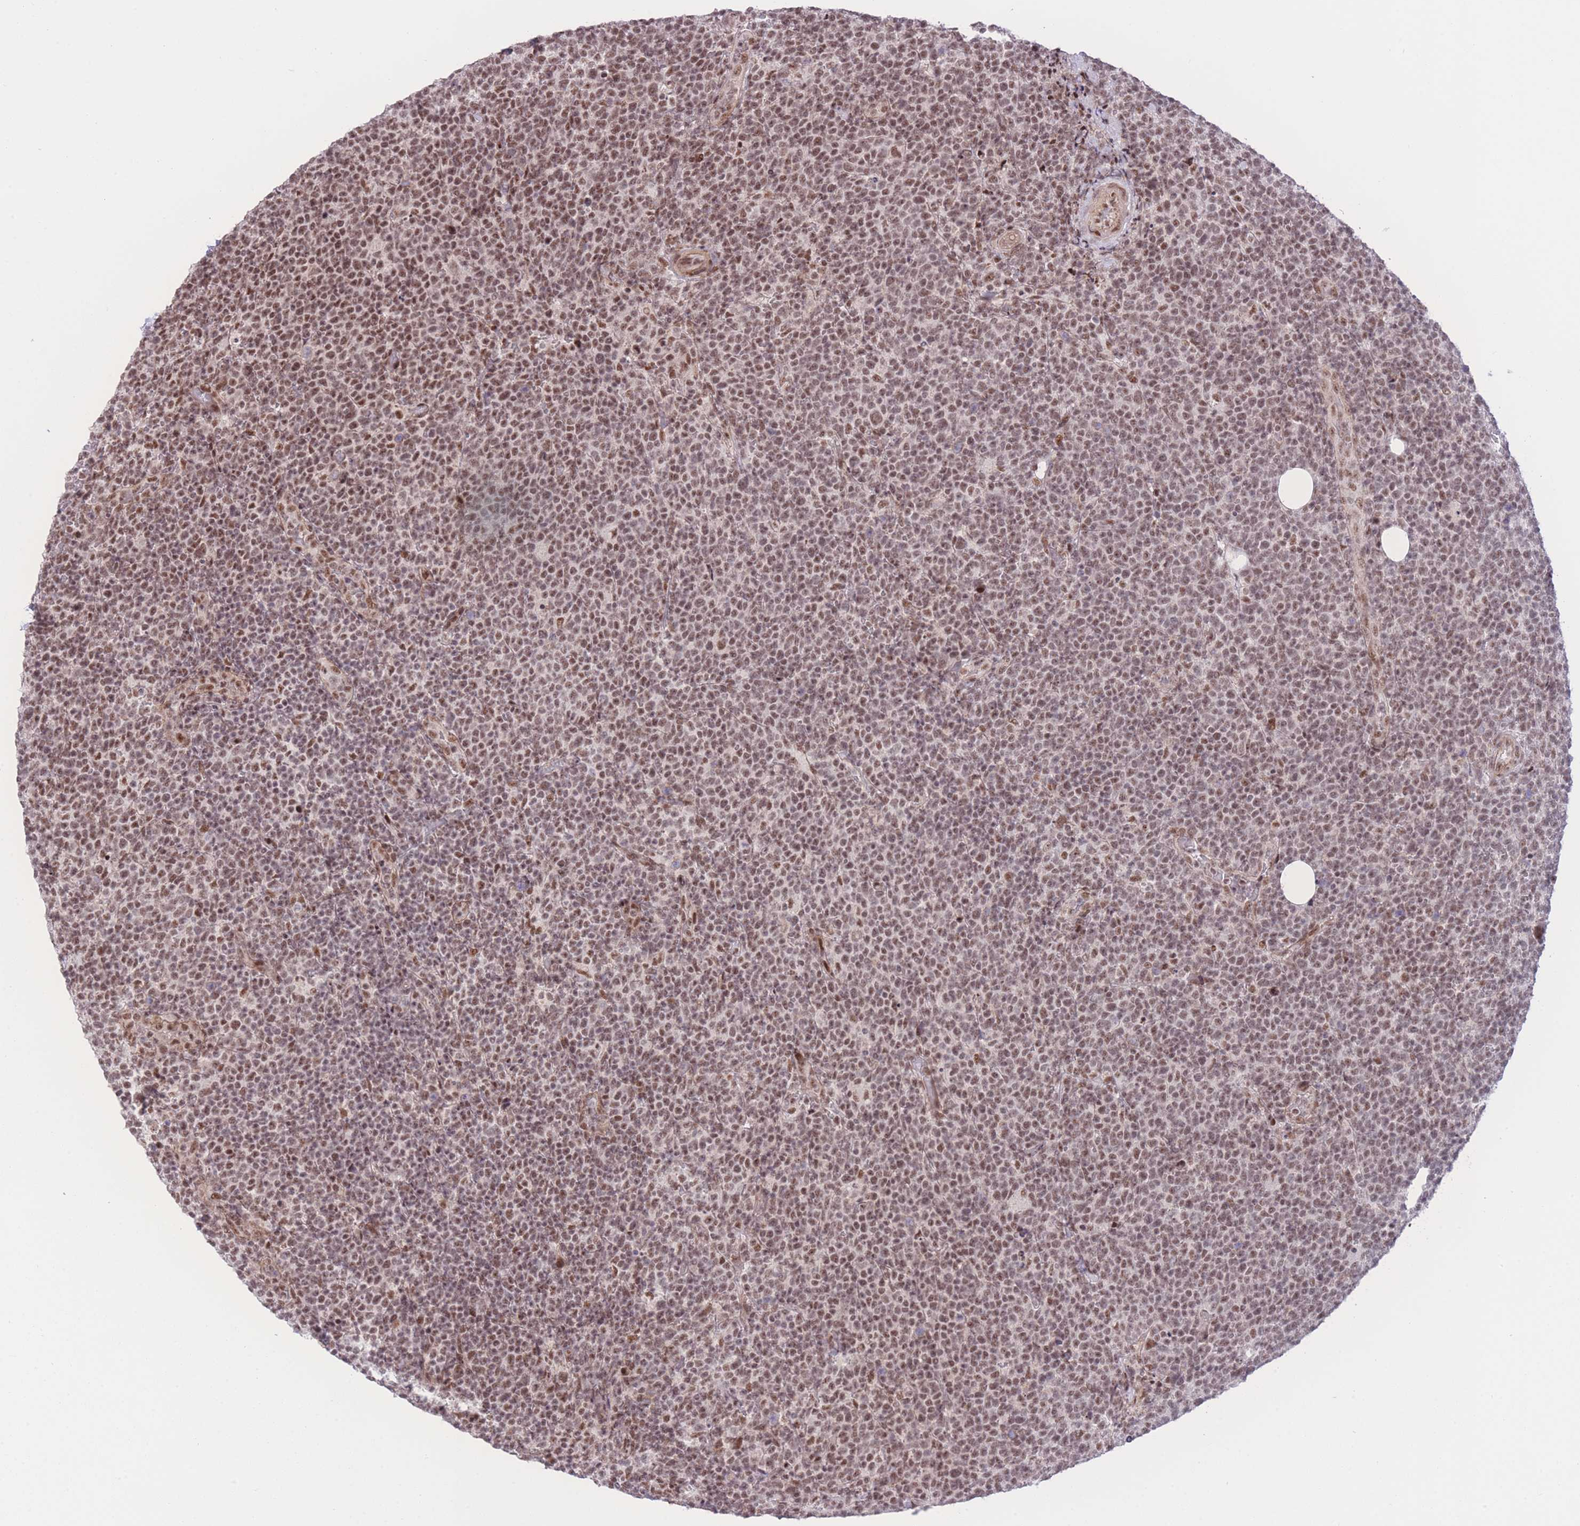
{"staining": {"intensity": "moderate", "quantity": ">75%", "location": "nuclear"}, "tissue": "lymphoma", "cell_type": "Tumor cells", "image_type": "cancer", "snomed": [{"axis": "morphology", "description": "Malignant lymphoma, non-Hodgkin's type, High grade"}, {"axis": "topography", "description": "Lymph node"}], "caption": "An image of high-grade malignant lymphoma, non-Hodgkin's type stained for a protein exhibits moderate nuclear brown staining in tumor cells.", "gene": "PCIF1", "patient": {"sex": "male", "age": 61}}